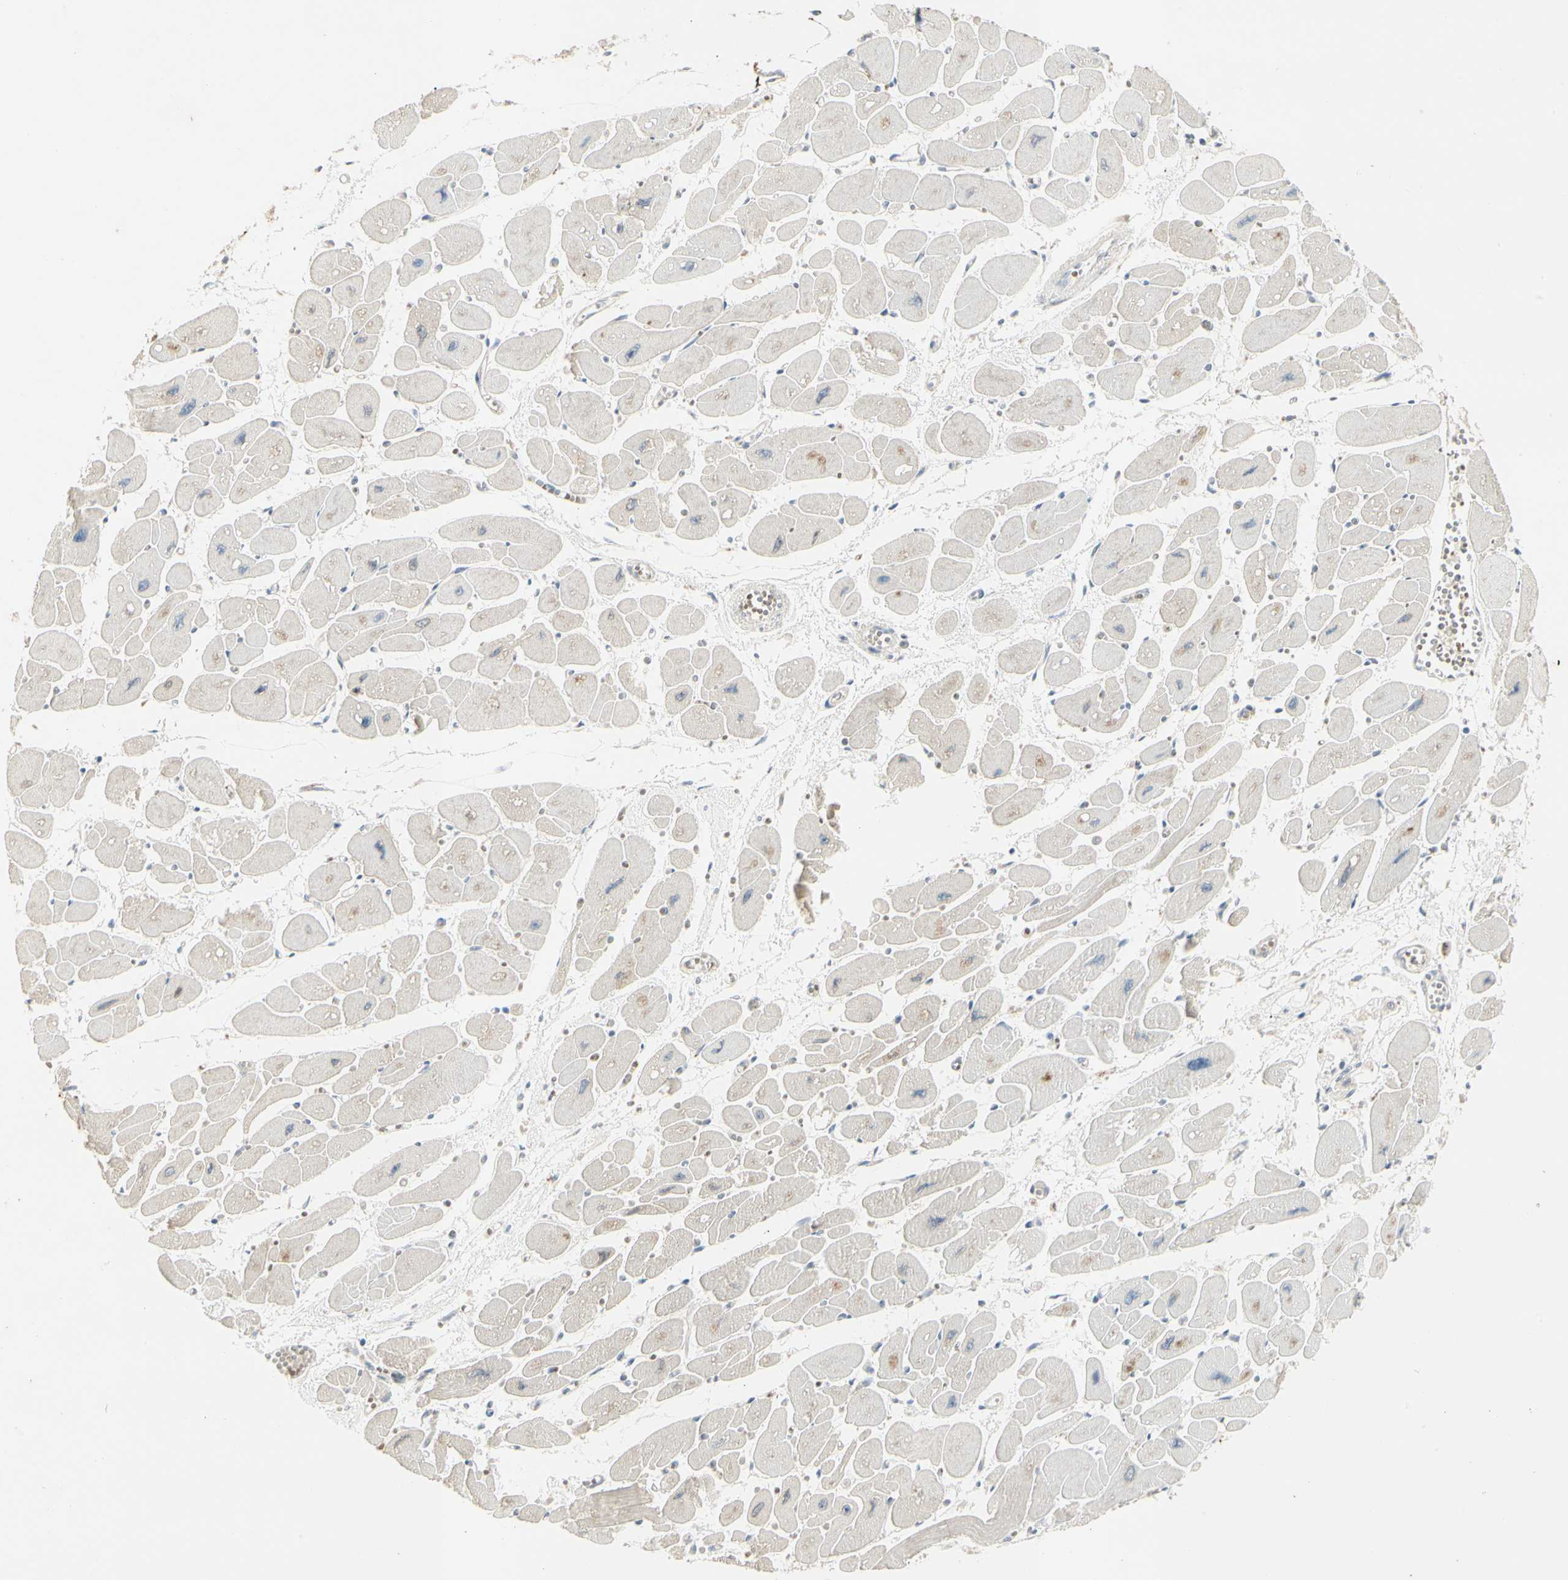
{"staining": {"intensity": "weak", "quantity": "<25%", "location": "cytoplasmic/membranous"}, "tissue": "heart muscle", "cell_type": "Cardiomyocytes", "image_type": "normal", "snomed": [{"axis": "morphology", "description": "Normal tissue, NOS"}, {"axis": "topography", "description": "Heart"}], "caption": "A photomicrograph of heart muscle stained for a protein shows no brown staining in cardiomyocytes. (Stains: DAB IHC with hematoxylin counter stain, Microscopy: brightfield microscopy at high magnification).", "gene": "SKIL", "patient": {"sex": "female", "age": 54}}